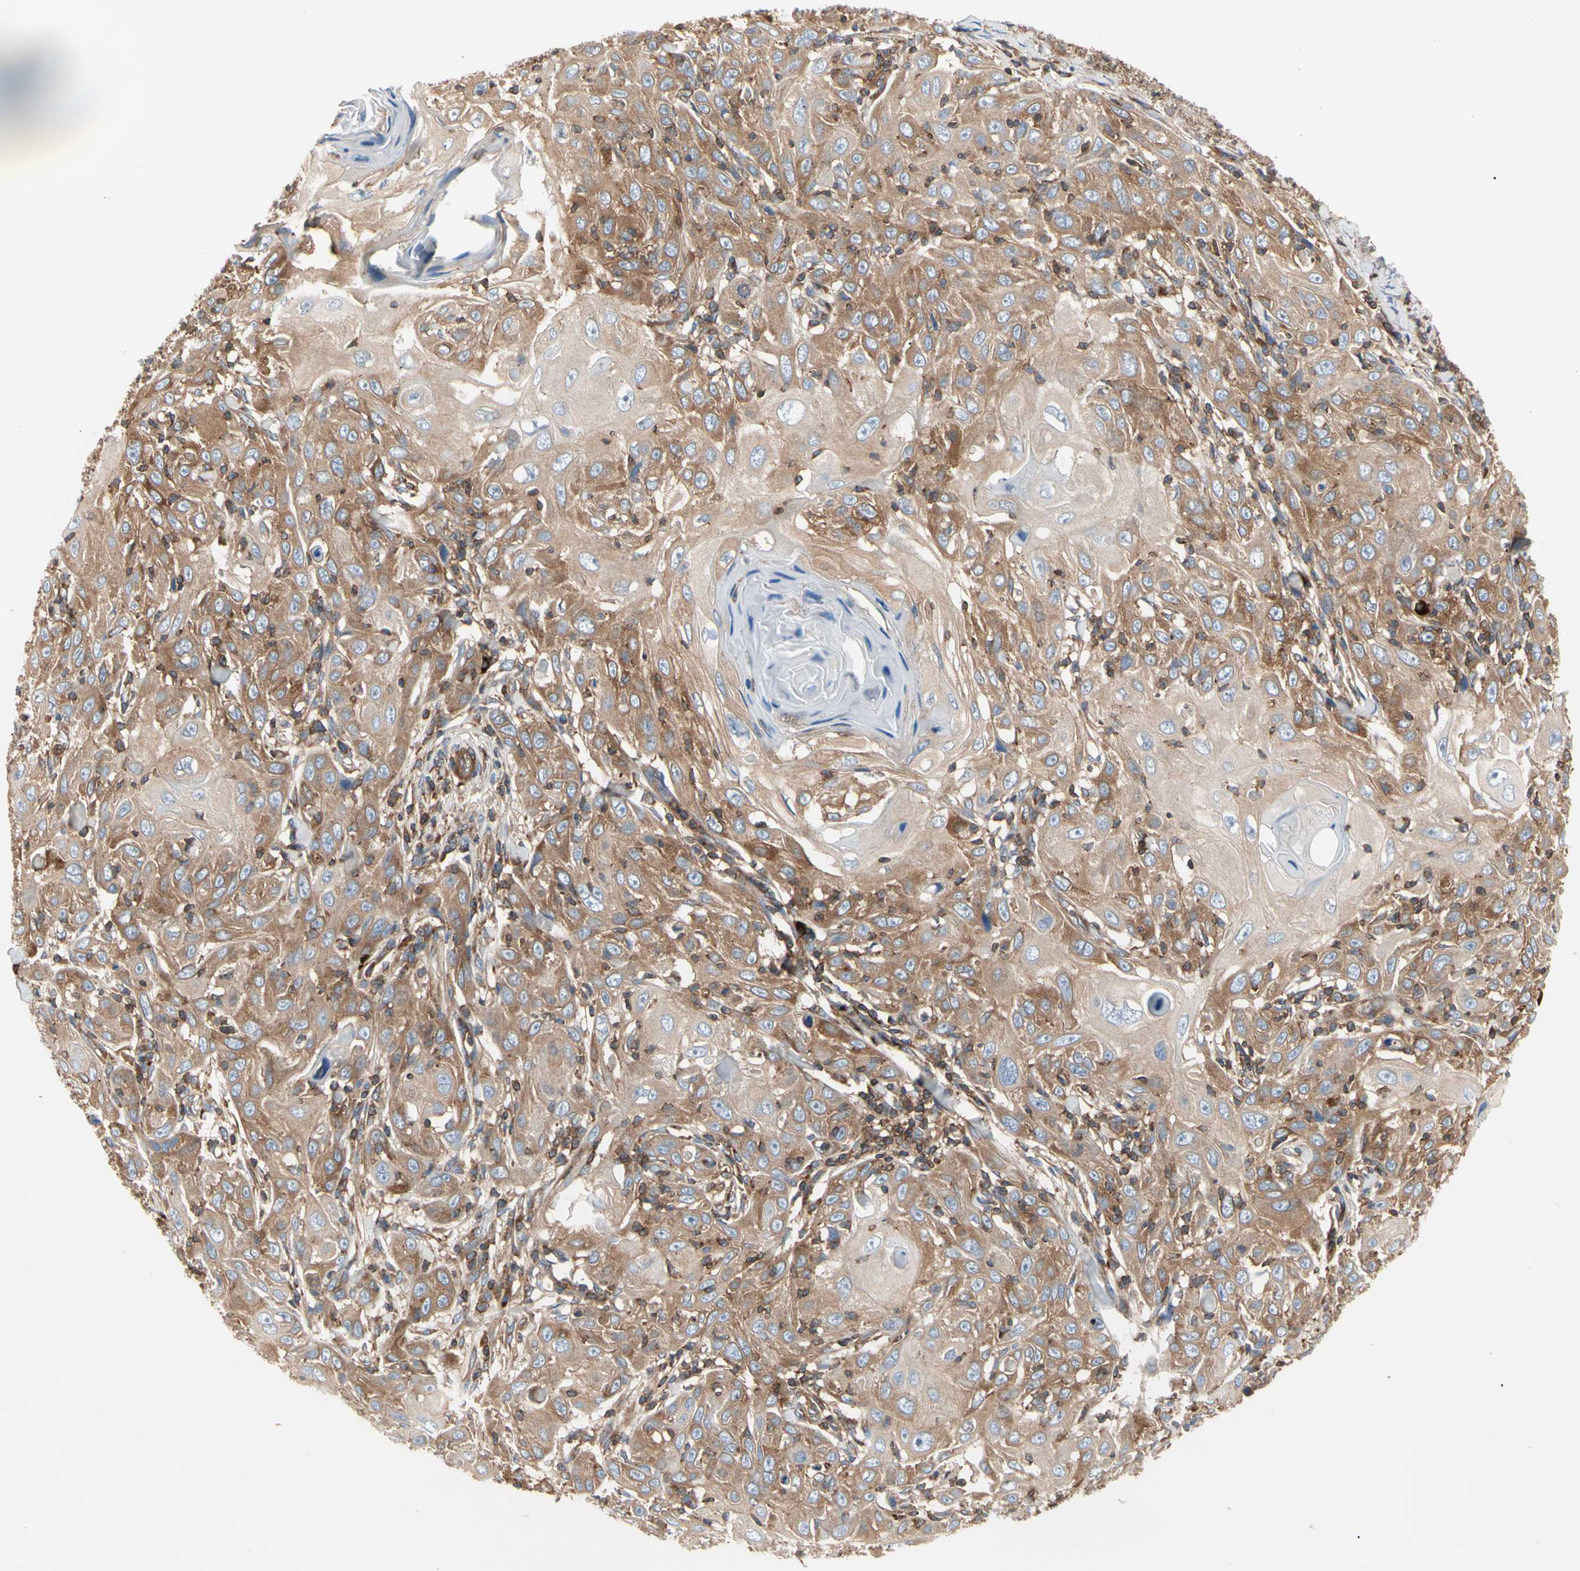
{"staining": {"intensity": "moderate", "quantity": ">75%", "location": "cytoplasmic/membranous"}, "tissue": "skin cancer", "cell_type": "Tumor cells", "image_type": "cancer", "snomed": [{"axis": "morphology", "description": "Squamous cell carcinoma, NOS"}, {"axis": "topography", "description": "Skin"}], "caption": "Immunohistochemistry (DAB) staining of human squamous cell carcinoma (skin) exhibits moderate cytoplasmic/membranous protein positivity in about >75% of tumor cells.", "gene": "ROCK1", "patient": {"sex": "female", "age": 88}}